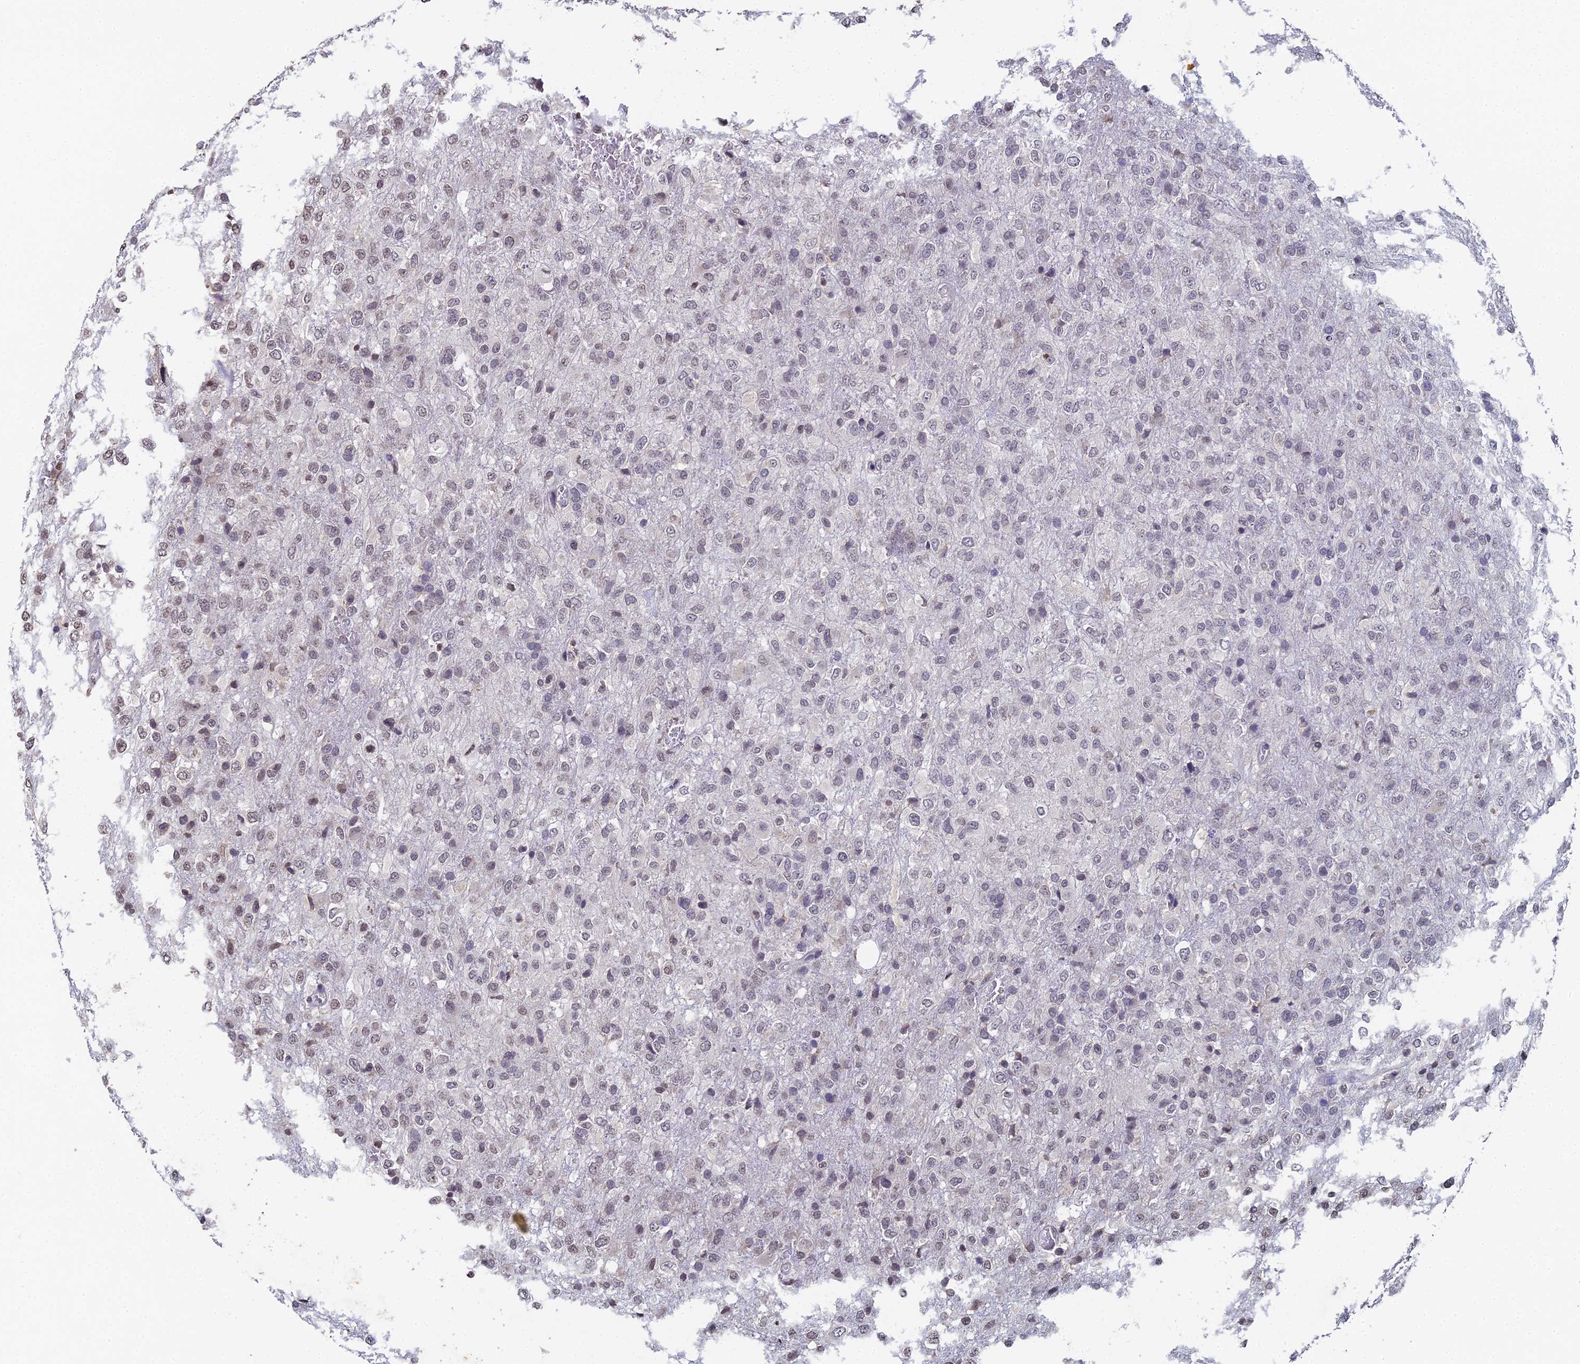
{"staining": {"intensity": "weak", "quantity": "25%-75%", "location": "nuclear"}, "tissue": "glioma", "cell_type": "Tumor cells", "image_type": "cancer", "snomed": [{"axis": "morphology", "description": "Glioma, malignant, High grade"}, {"axis": "topography", "description": "Brain"}], "caption": "IHC photomicrograph of neoplastic tissue: glioma stained using IHC displays low levels of weak protein expression localized specifically in the nuclear of tumor cells, appearing as a nuclear brown color.", "gene": "PRR22", "patient": {"sex": "female", "age": 74}}